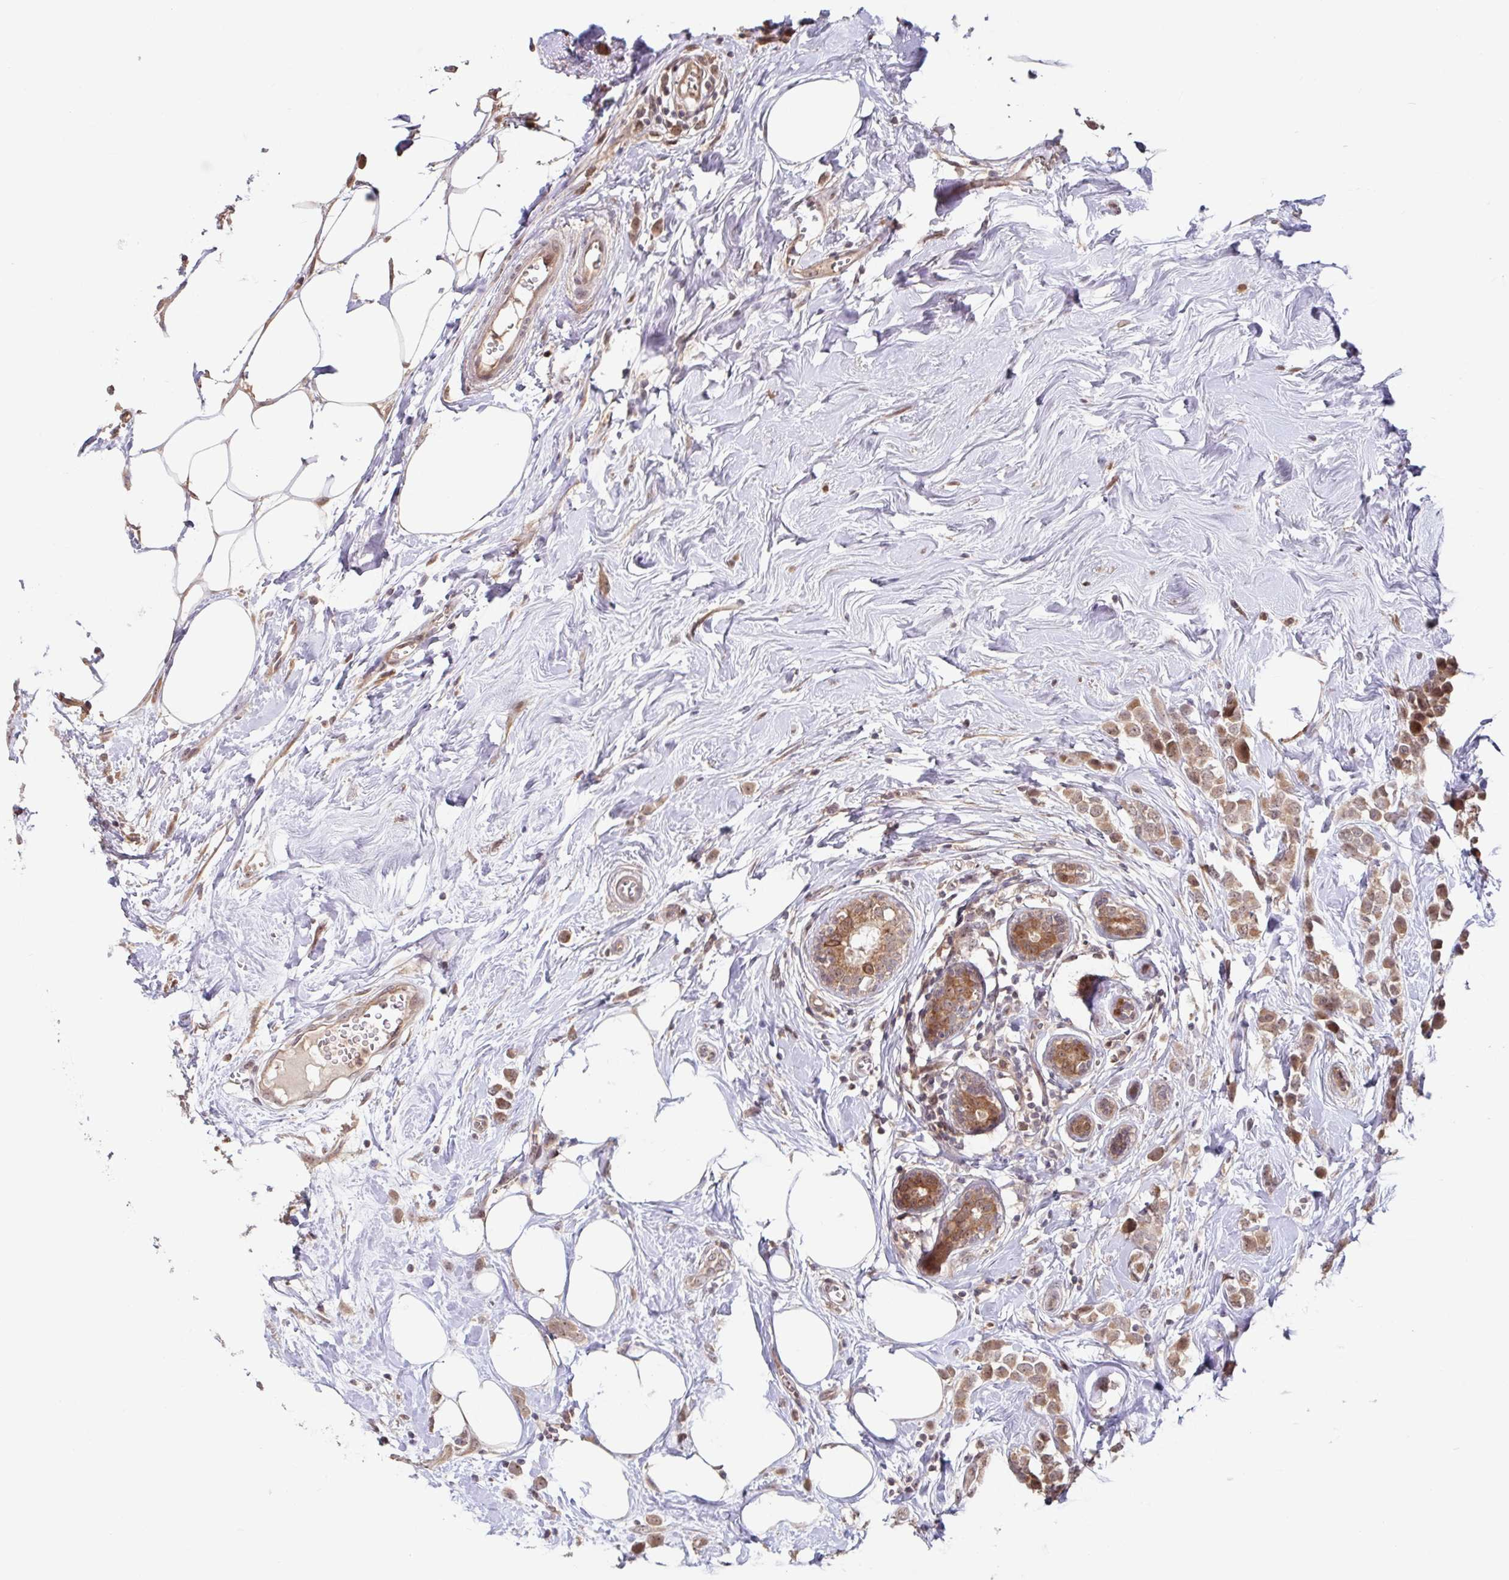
{"staining": {"intensity": "moderate", "quantity": ">75%", "location": "cytoplasmic/membranous"}, "tissue": "breast cancer", "cell_type": "Tumor cells", "image_type": "cancer", "snomed": [{"axis": "morphology", "description": "Duct carcinoma"}, {"axis": "topography", "description": "Breast"}], "caption": "High-magnification brightfield microscopy of breast cancer stained with DAB (brown) and counterstained with hematoxylin (blue). tumor cells exhibit moderate cytoplasmic/membranous staining is present in about>75% of cells. The staining was performed using DAB (3,3'-diaminobenzidine), with brown indicating positive protein expression. Nuclei are stained blue with hematoxylin.", "gene": "STYXL1", "patient": {"sex": "female", "age": 80}}